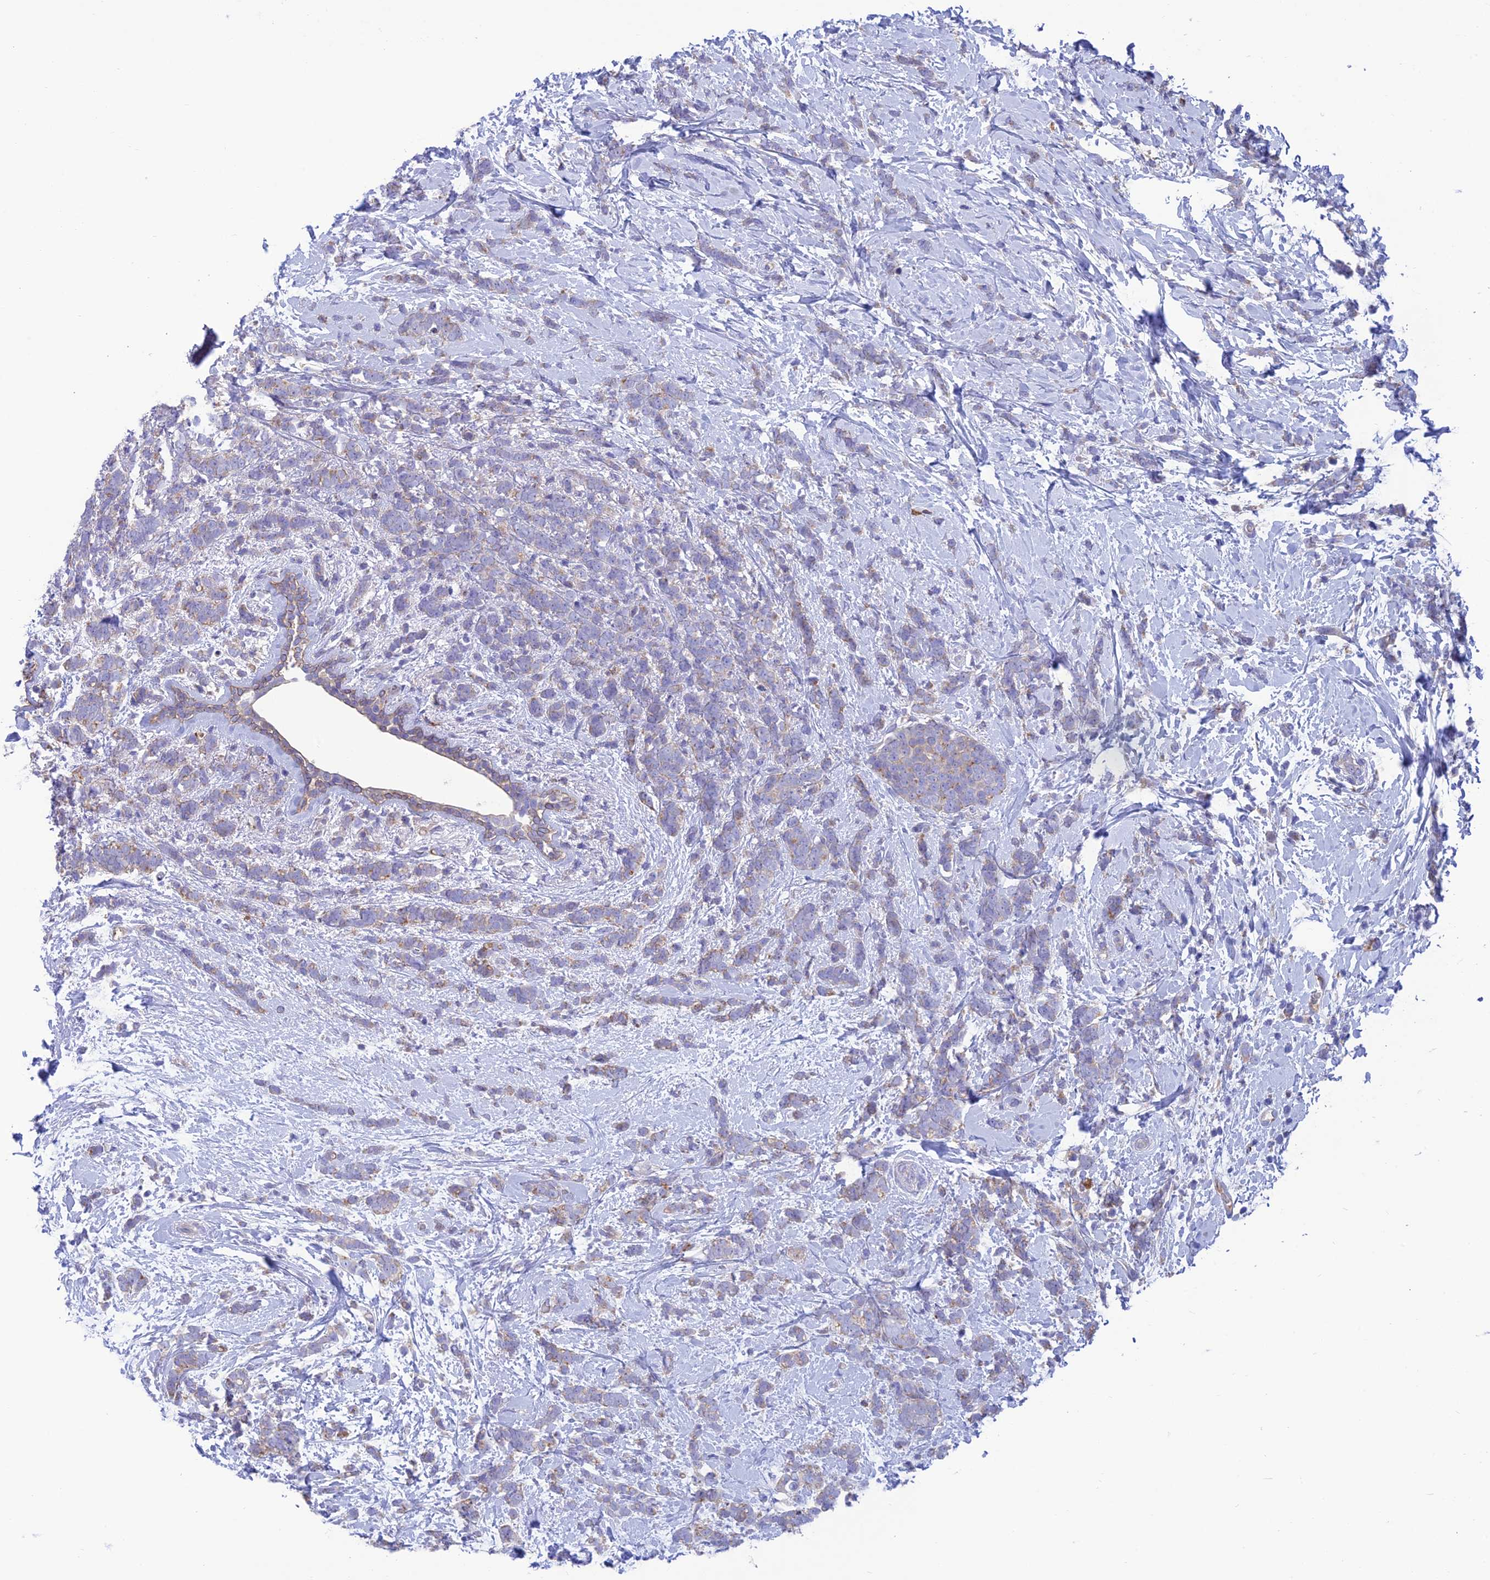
{"staining": {"intensity": "weak", "quantity": "<25%", "location": "cytoplasmic/membranous"}, "tissue": "breast cancer", "cell_type": "Tumor cells", "image_type": "cancer", "snomed": [{"axis": "morphology", "description": "Lobular carcinoma"}, {"axis": "topography", "description": "Breast"}], "caption": "An immunohistochemistry image of breast lobular carcinoma is shown. There is no staining in tumor cells of breast lobular carcinoma.", "gene": "SFT2D2", "patient": {"sex": "female", "age": 58}}